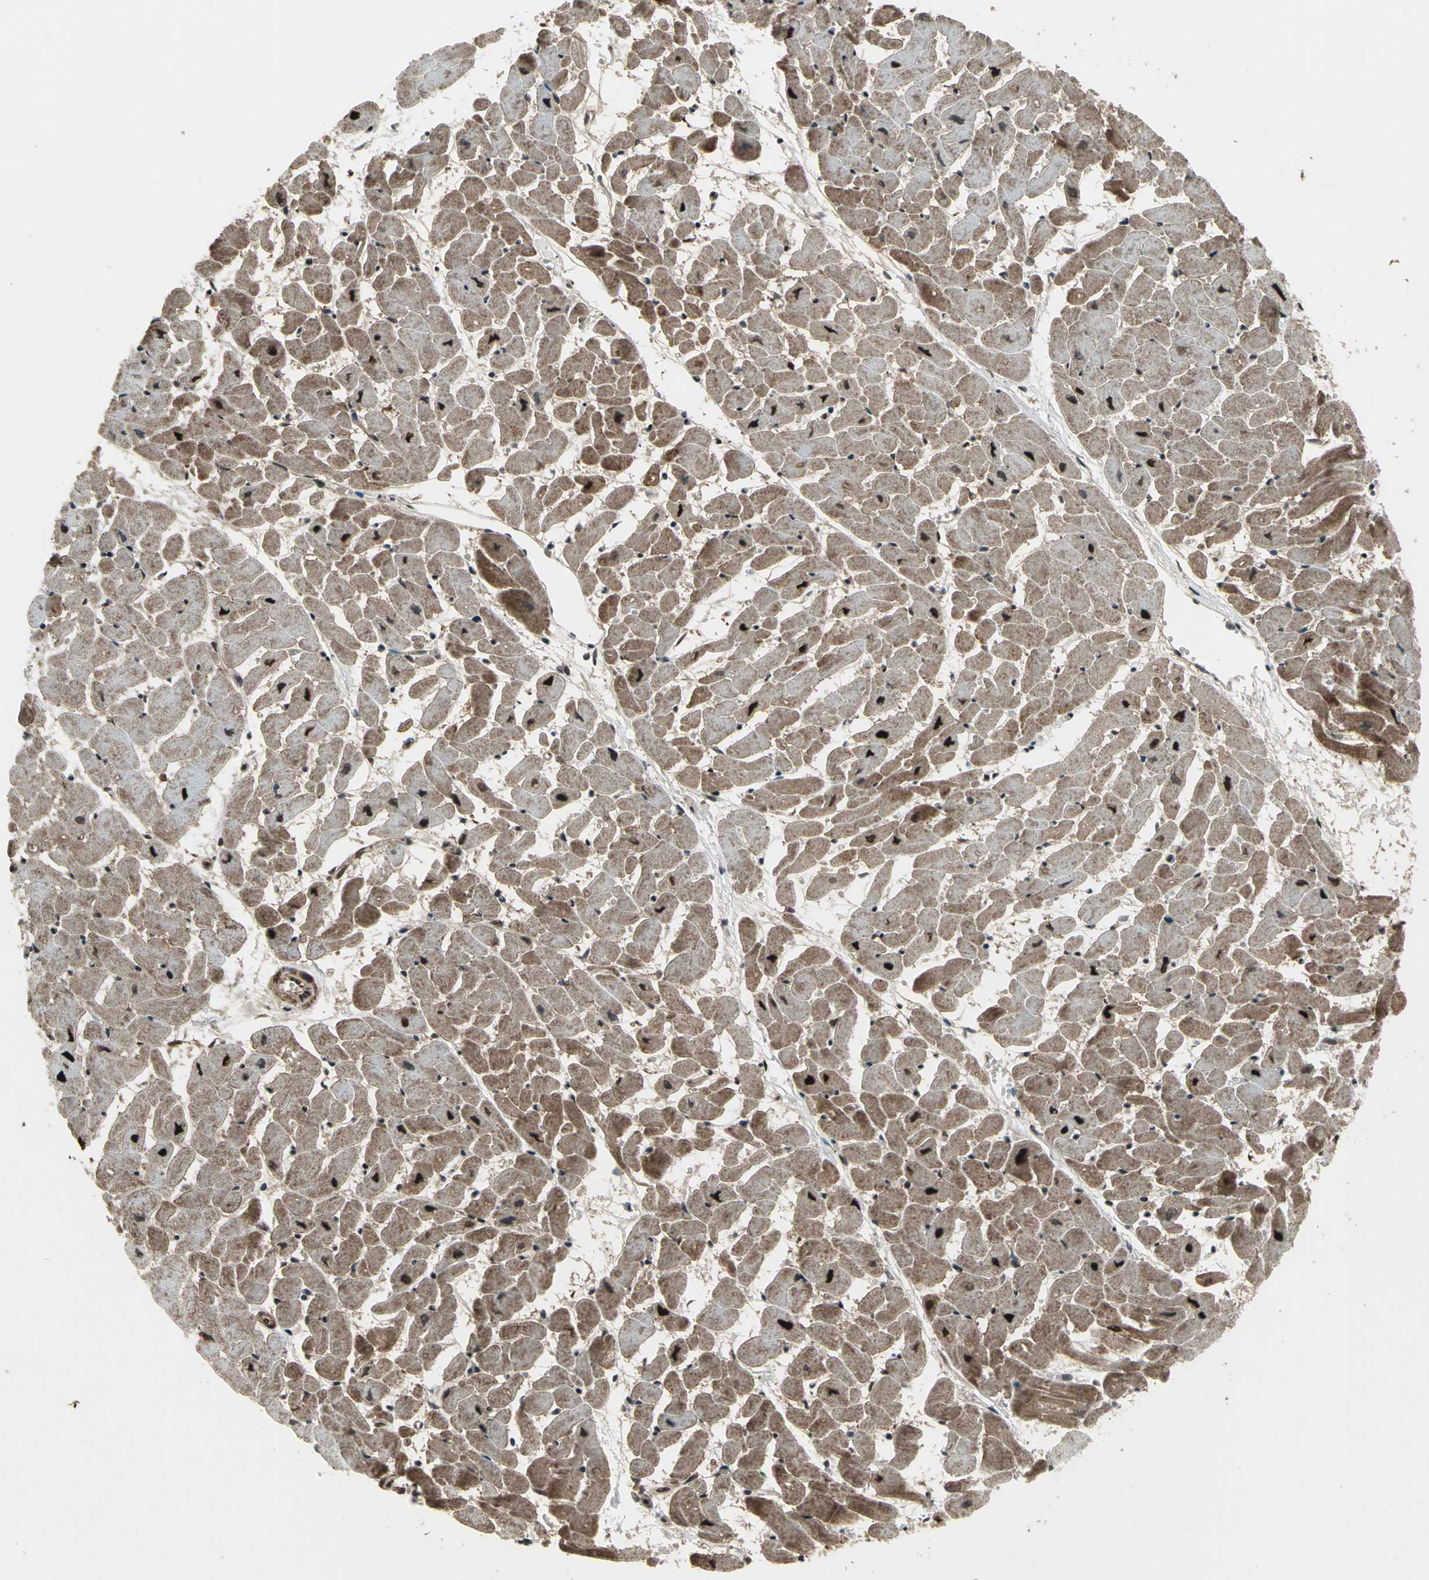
{"staining": {"intensity": "moderate", "quantity": ">75%", "location": "cytoplasmic/membranous"}, "tissue": "heart muscle", "cell_type": "Cardiomyocytes", "image_type": "normal", "snomed": [{"axis": "morphology", "description": "Normal tissue, NOS"}, {"axis": "topography", "description": "Heart"}], "caption": "The immunohistochemical stain highlights moderate cytoplasmic/membranous staining in cardiomyocytes of normal heart muscle.", "gene": "COPS5", "patient": {"sex": "female", "age": 19}}